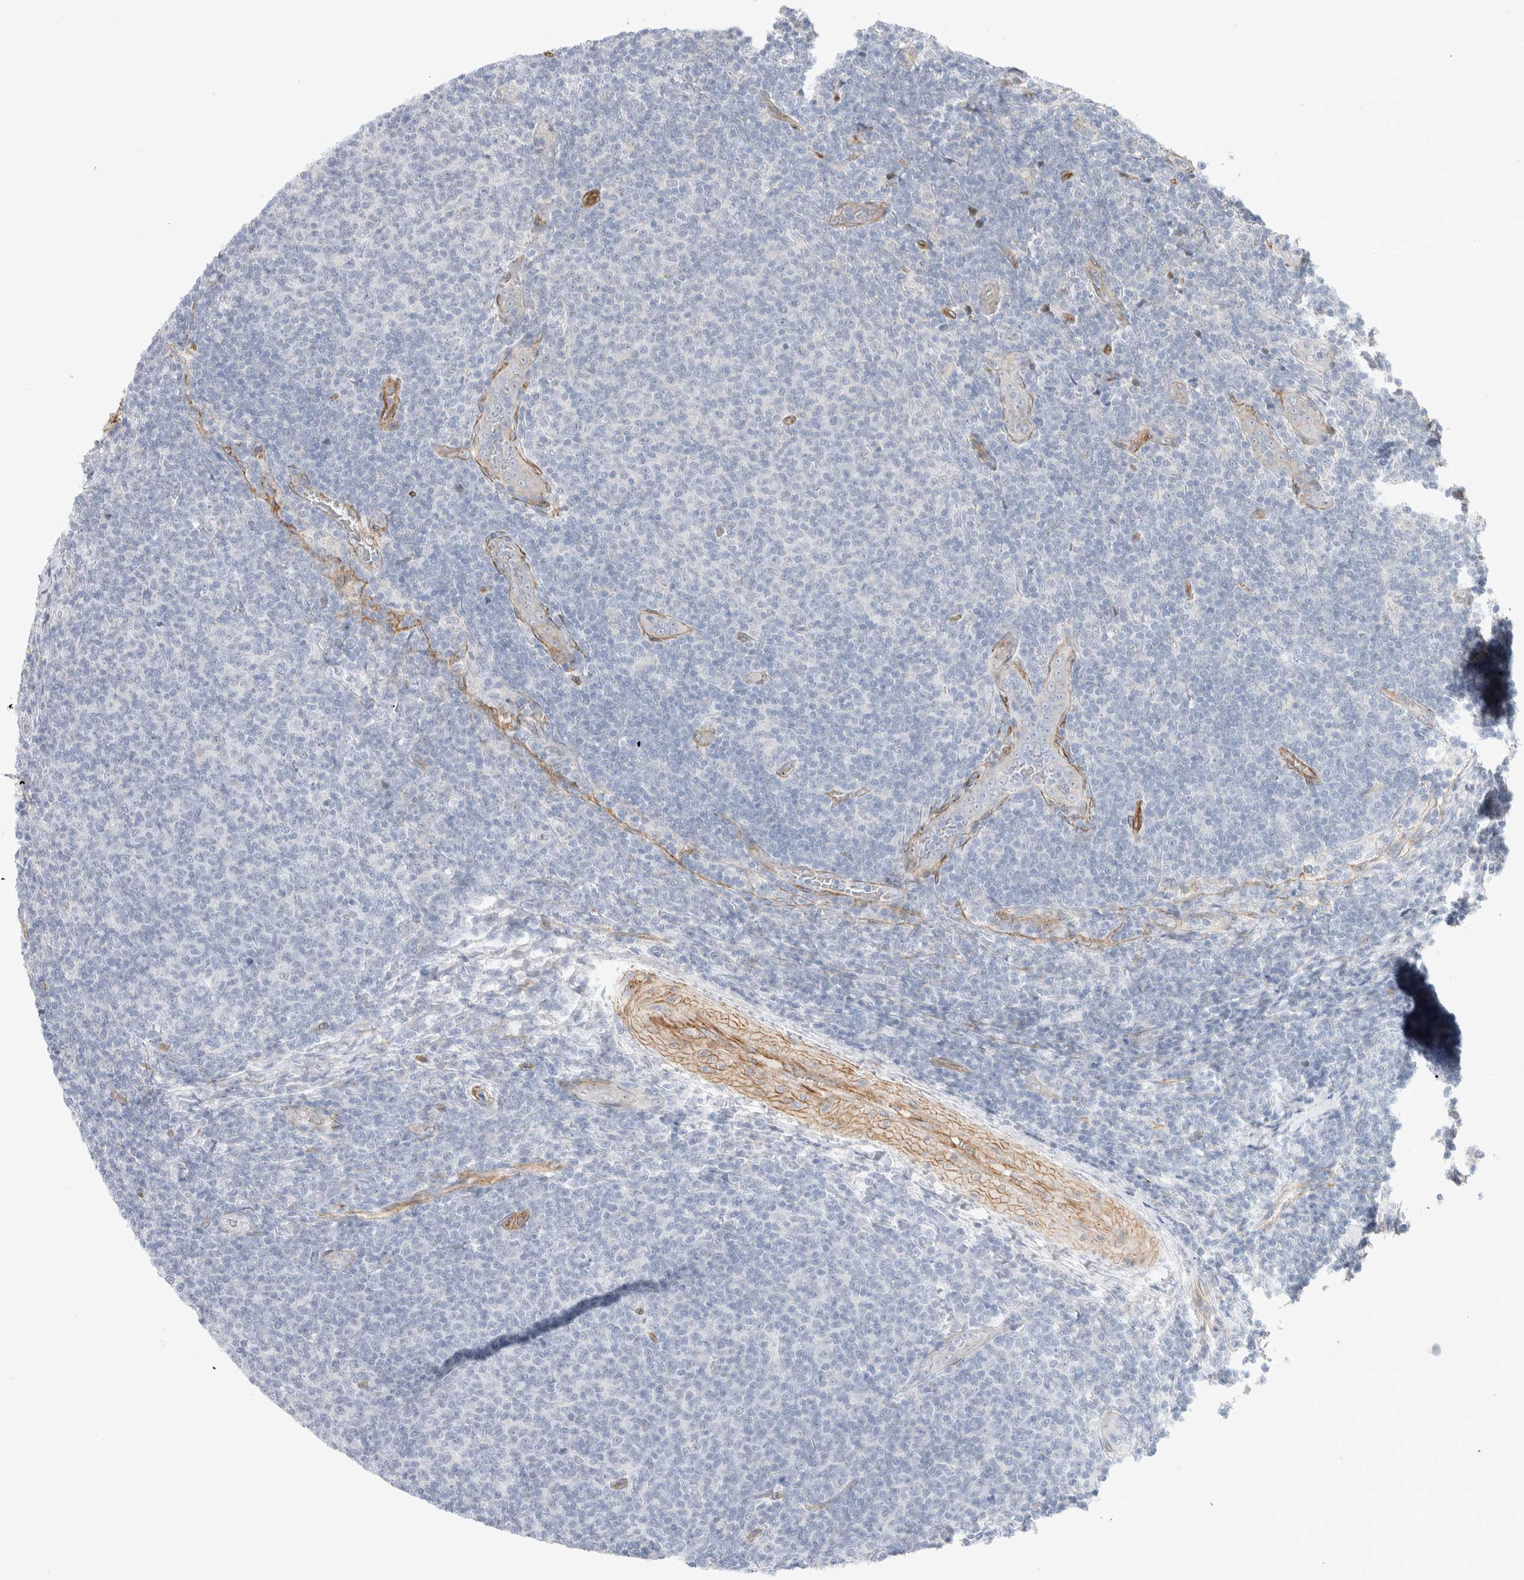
{"staining": {"intensity": "negative", "quantity": "none", "location": "none"}, "tissue": "lymphoma", "cell_type": "Tumor cells", "image_type": "cancer", "snomed": [{"axis": "morphology", "description": "Malignant lymphoma, non-Hodgkin's type, Low grade"}, {"axis": "topography", "description": "Lymph node"}], "caption": "Low-grade malignant lymphoma, non-Hodgkin's type was stained to show a protein in brown. There is no significant staining in tumor cells.", "gene": "CAAP1", "patient": {"sex": "male", "age": 66}}